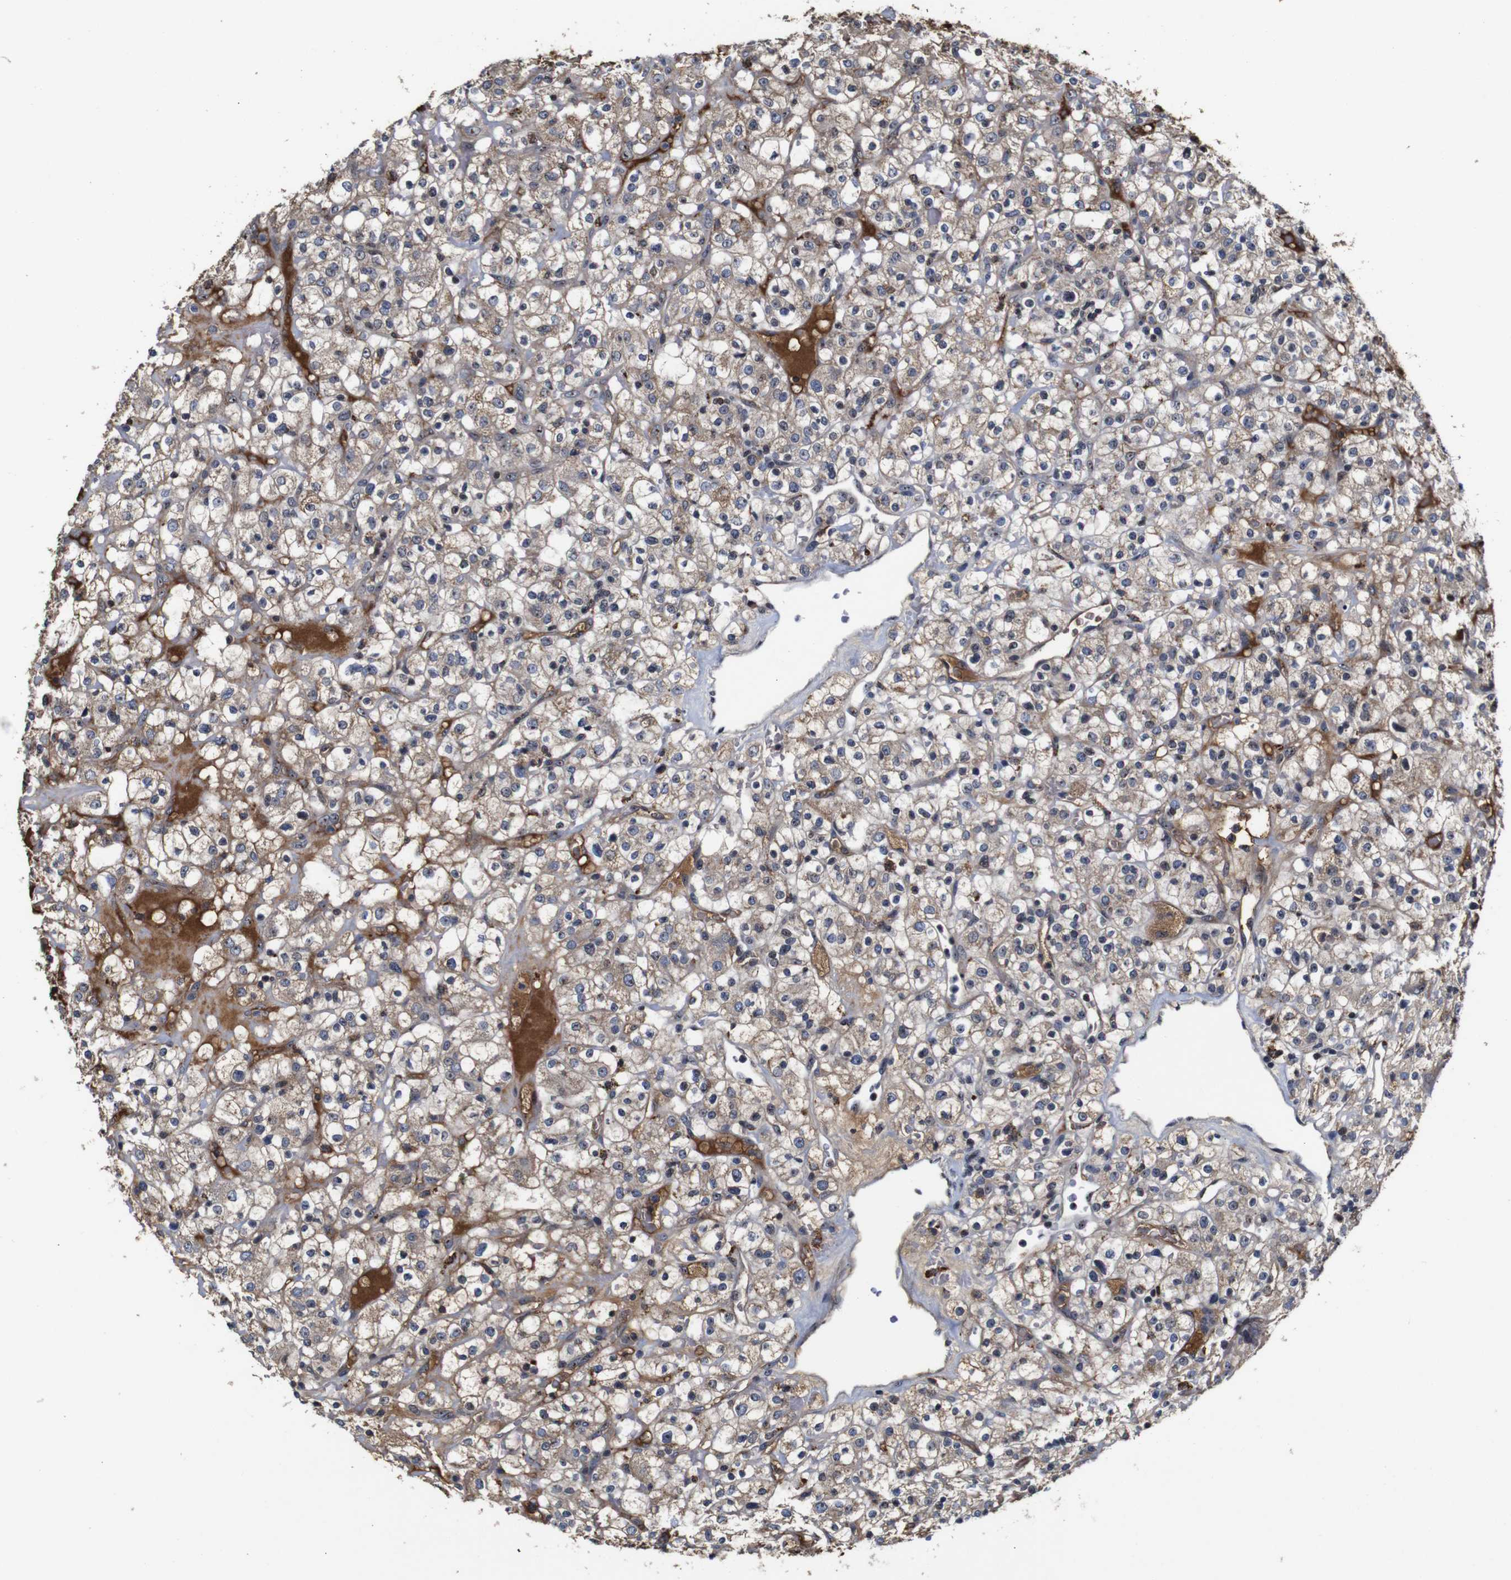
{"staining": {"intensity": "moderate", "quantity": "25%-75%", "location": "cytoplasmic/membranous"}, "tissue": "renal cancer", "cell_type": "Tumor cells", "image_type": "cancer", "snomed": [{"axis": "morphology", "description": "Normal tissue, NOS"}, {"axis": "morphology", "description": "Adenocarcinoma, NOS"}, {"axis": "topography", "description": "Kidney"}], "caption": "Tumor cells exhibit medium levels of moderate cytoplasmic/membranous expression in about 25%-75% of cells in renal cancer.", "gene": "MYC", "patient": {"sex": "female", "age": 72}}